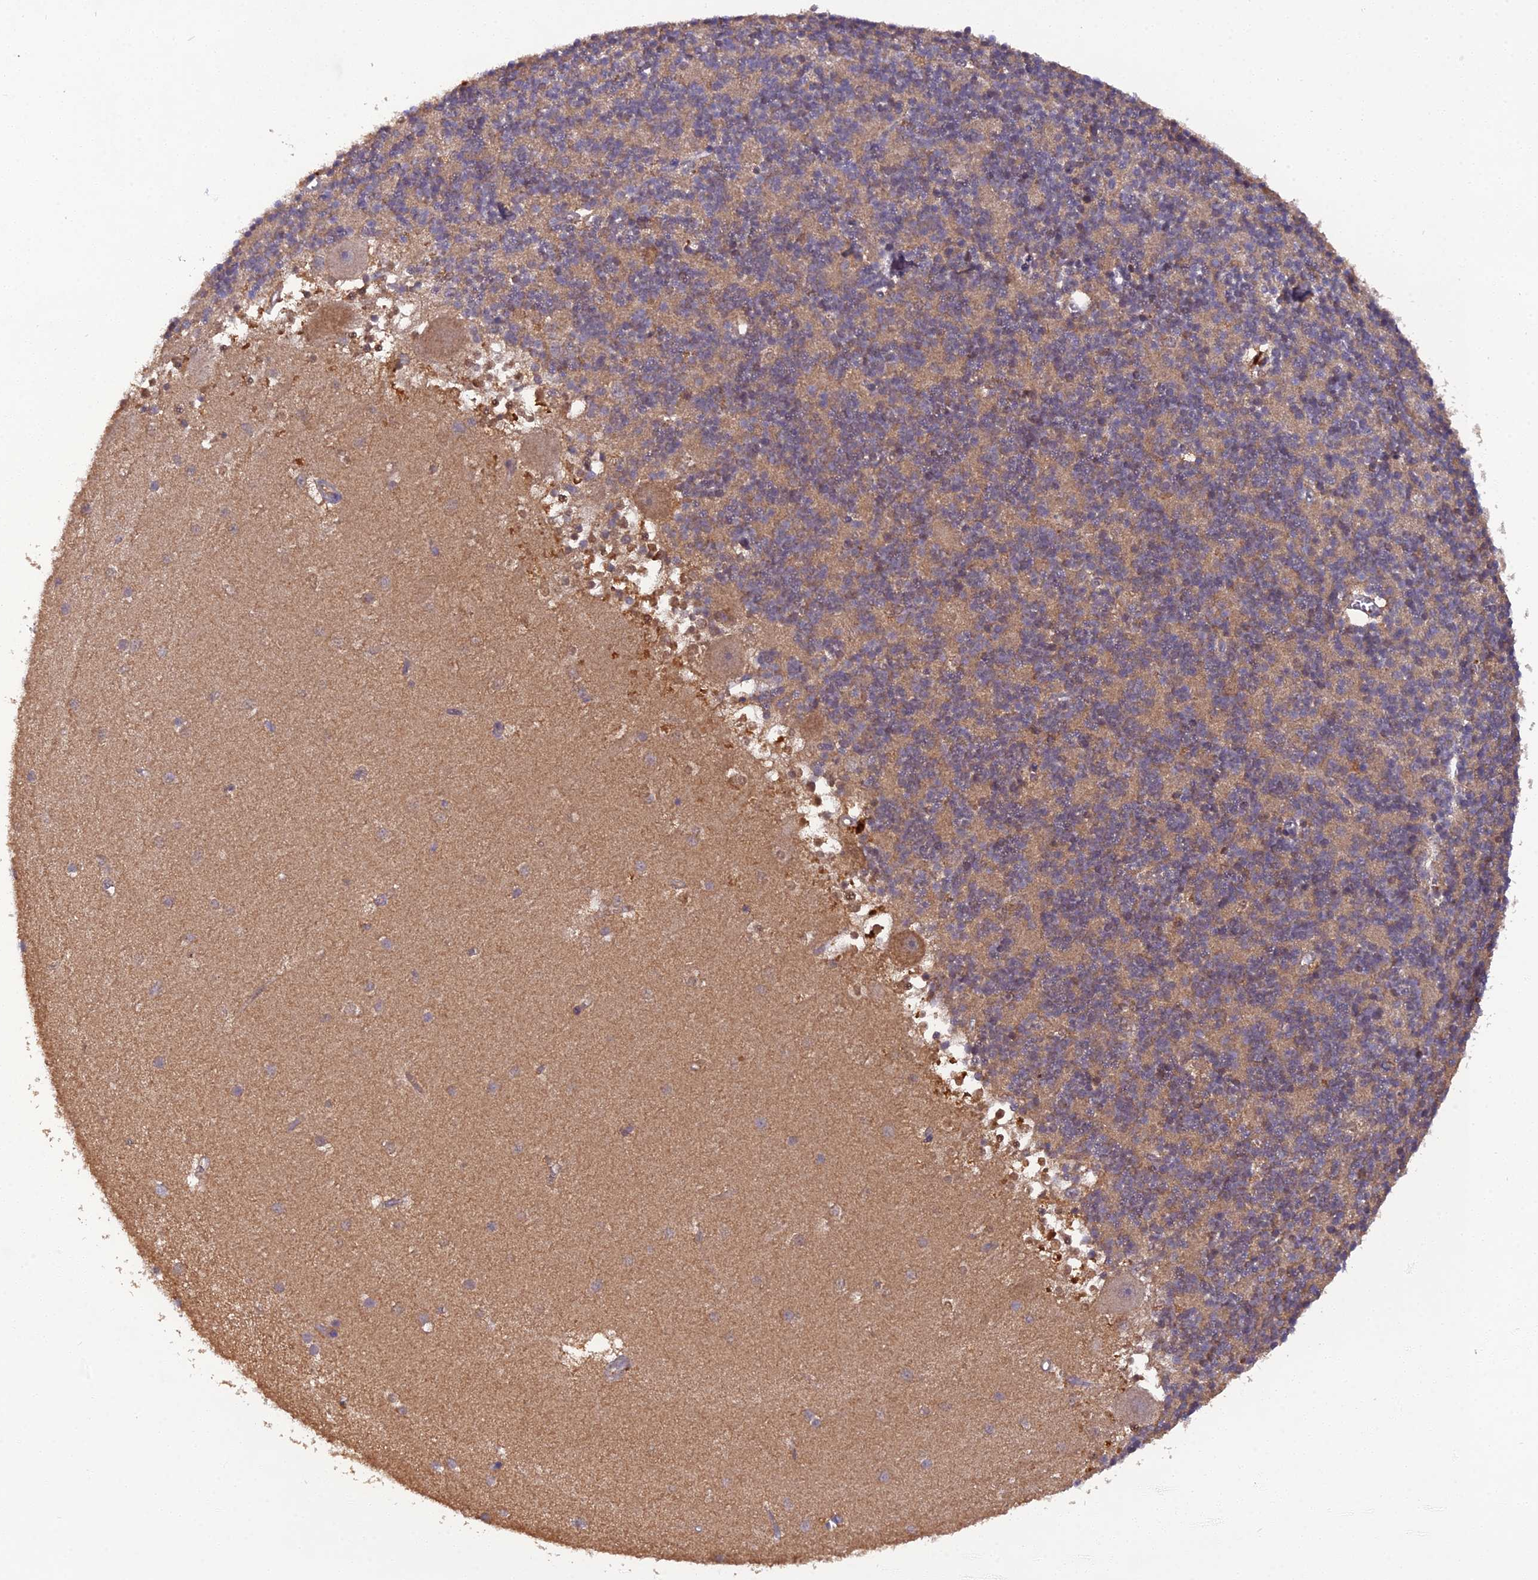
{"staining": {"intensity": "moderate", "quantity": "25%-75%", "location": "cytoplasmic/membranous"}, "tissue": "cerebellum", "cell_type": "Cells in granular layer", "image_type": "normal", "snomed": [{"axis": "morphology", "description": "Normal tissue, NOS"}, {"axis": "topography", "description": "Cerebellum"}], "caption": "Immunohistochemical staining of normal human cerebellum demonstrates 25%-75% levels of moderate cytoplasmic/membranous protein staining in approximately 25%-75% of cells in granular layer. The protein of interest is stained brown, and the nuclei are stained in blue (DAB (3,3'-diaminobenzidine) IHC with brightfield microscopy, high magnification).", "gene": "TMEM258", "patient": {"sex": "male", "age": 54}}